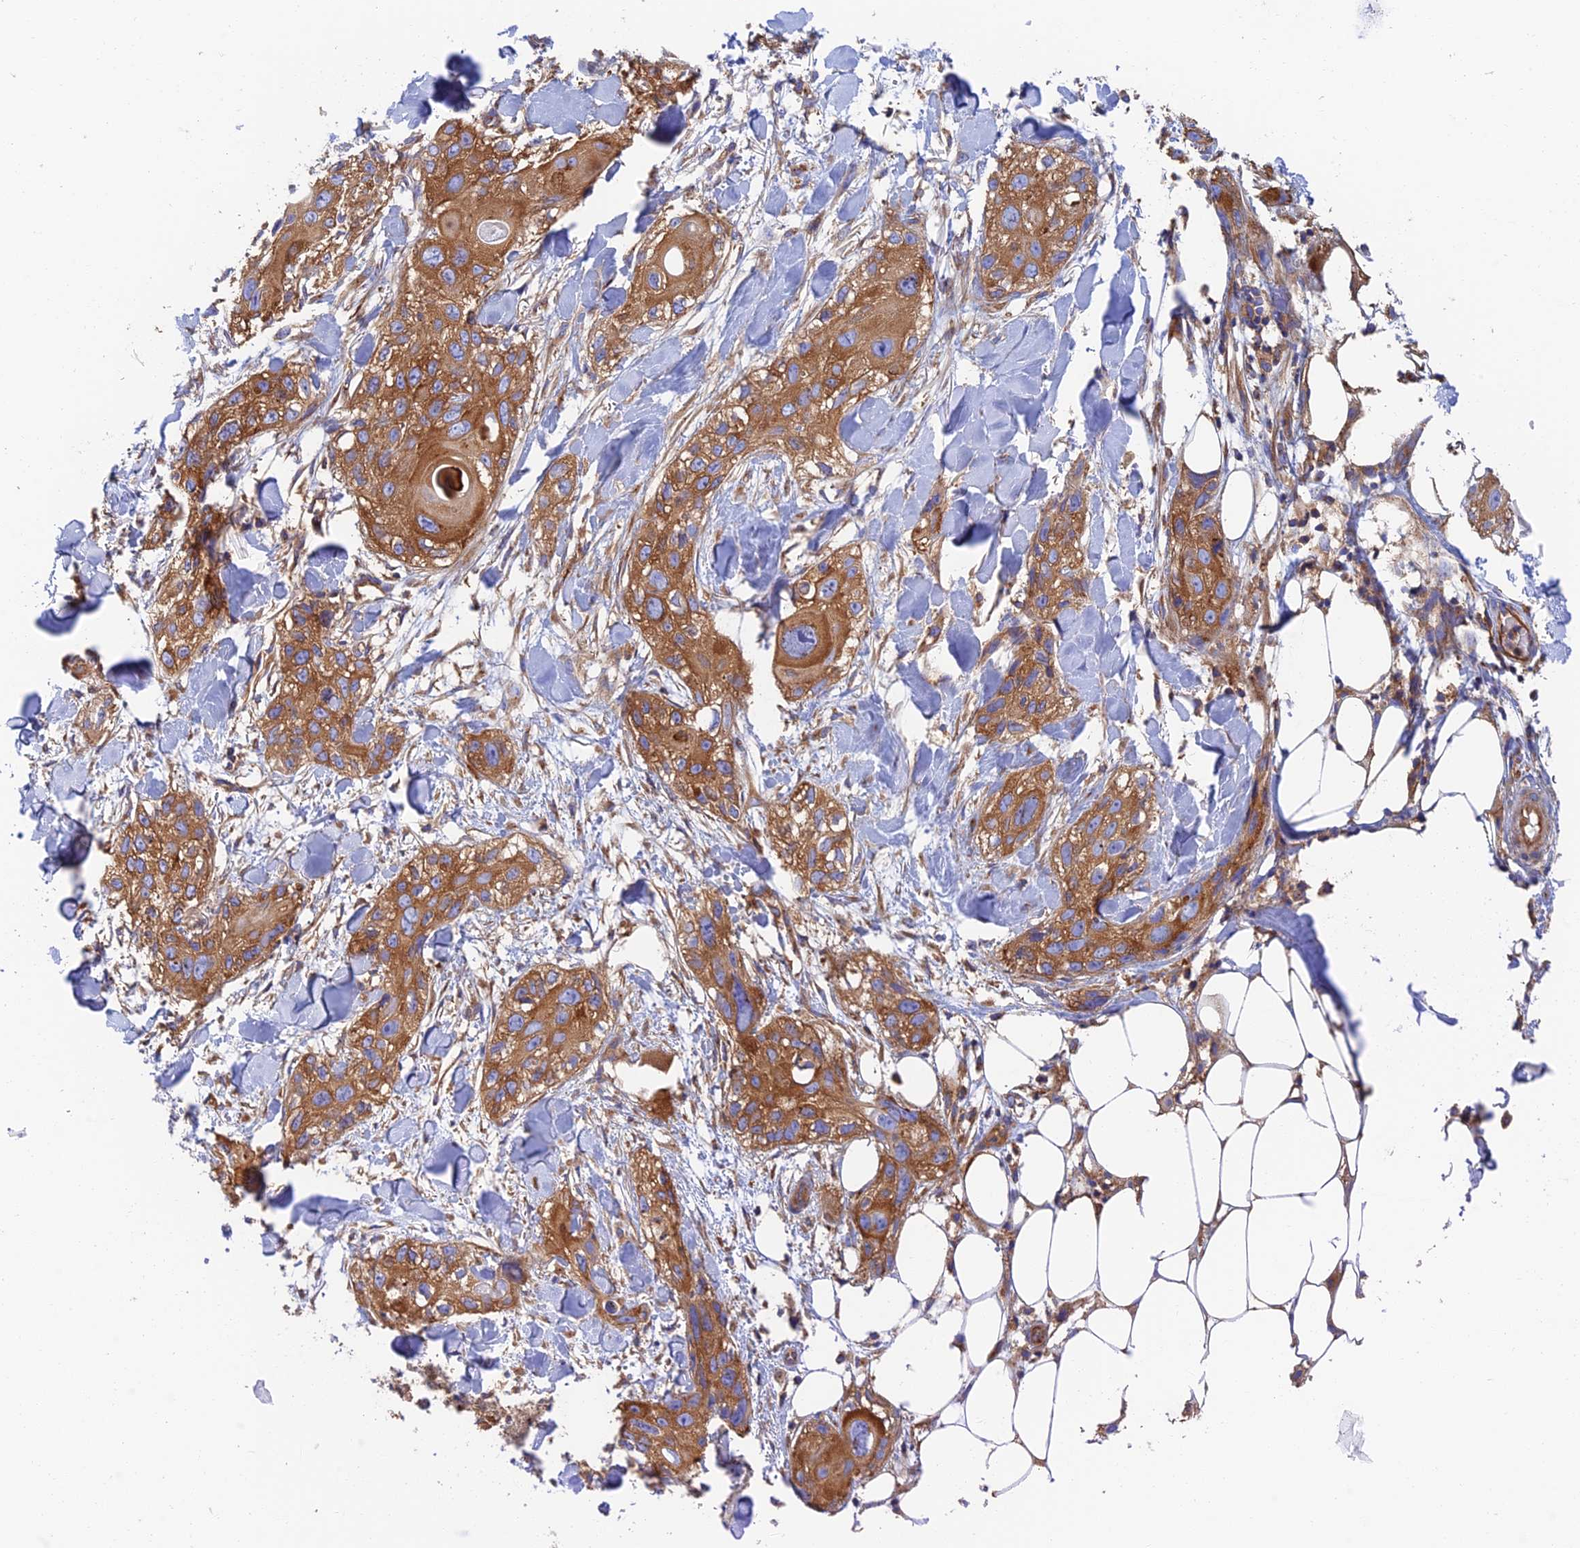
{"staining": {"intensity": "strong", "quantity": ">75%", "location": "cytoplasmic/membranous"}, "tissue": "skin cancer", "cell_type": "Tumor cells", "image_type": "cancer", "snomed": [{"axis": "morphology", "description": "Normal tissue, NOS"}, {"axis": "morphology", "description": "Squamous cell carcinoma, NOS"}, {"axis": "topography", "description": "Skin"}], "caption": "A high-resolution histopathology image shows immunohistochemistry (IHC) staining of skin squamous cell carcinoma, which displays strong cytoplasmic/membranous staining in approximately >75% of tumor cells. (brown staining indicates protein expression, while blue staining denotes nuclei).", "gene": "DCTN2", "patient": {"sex": "male", "age": 72}}